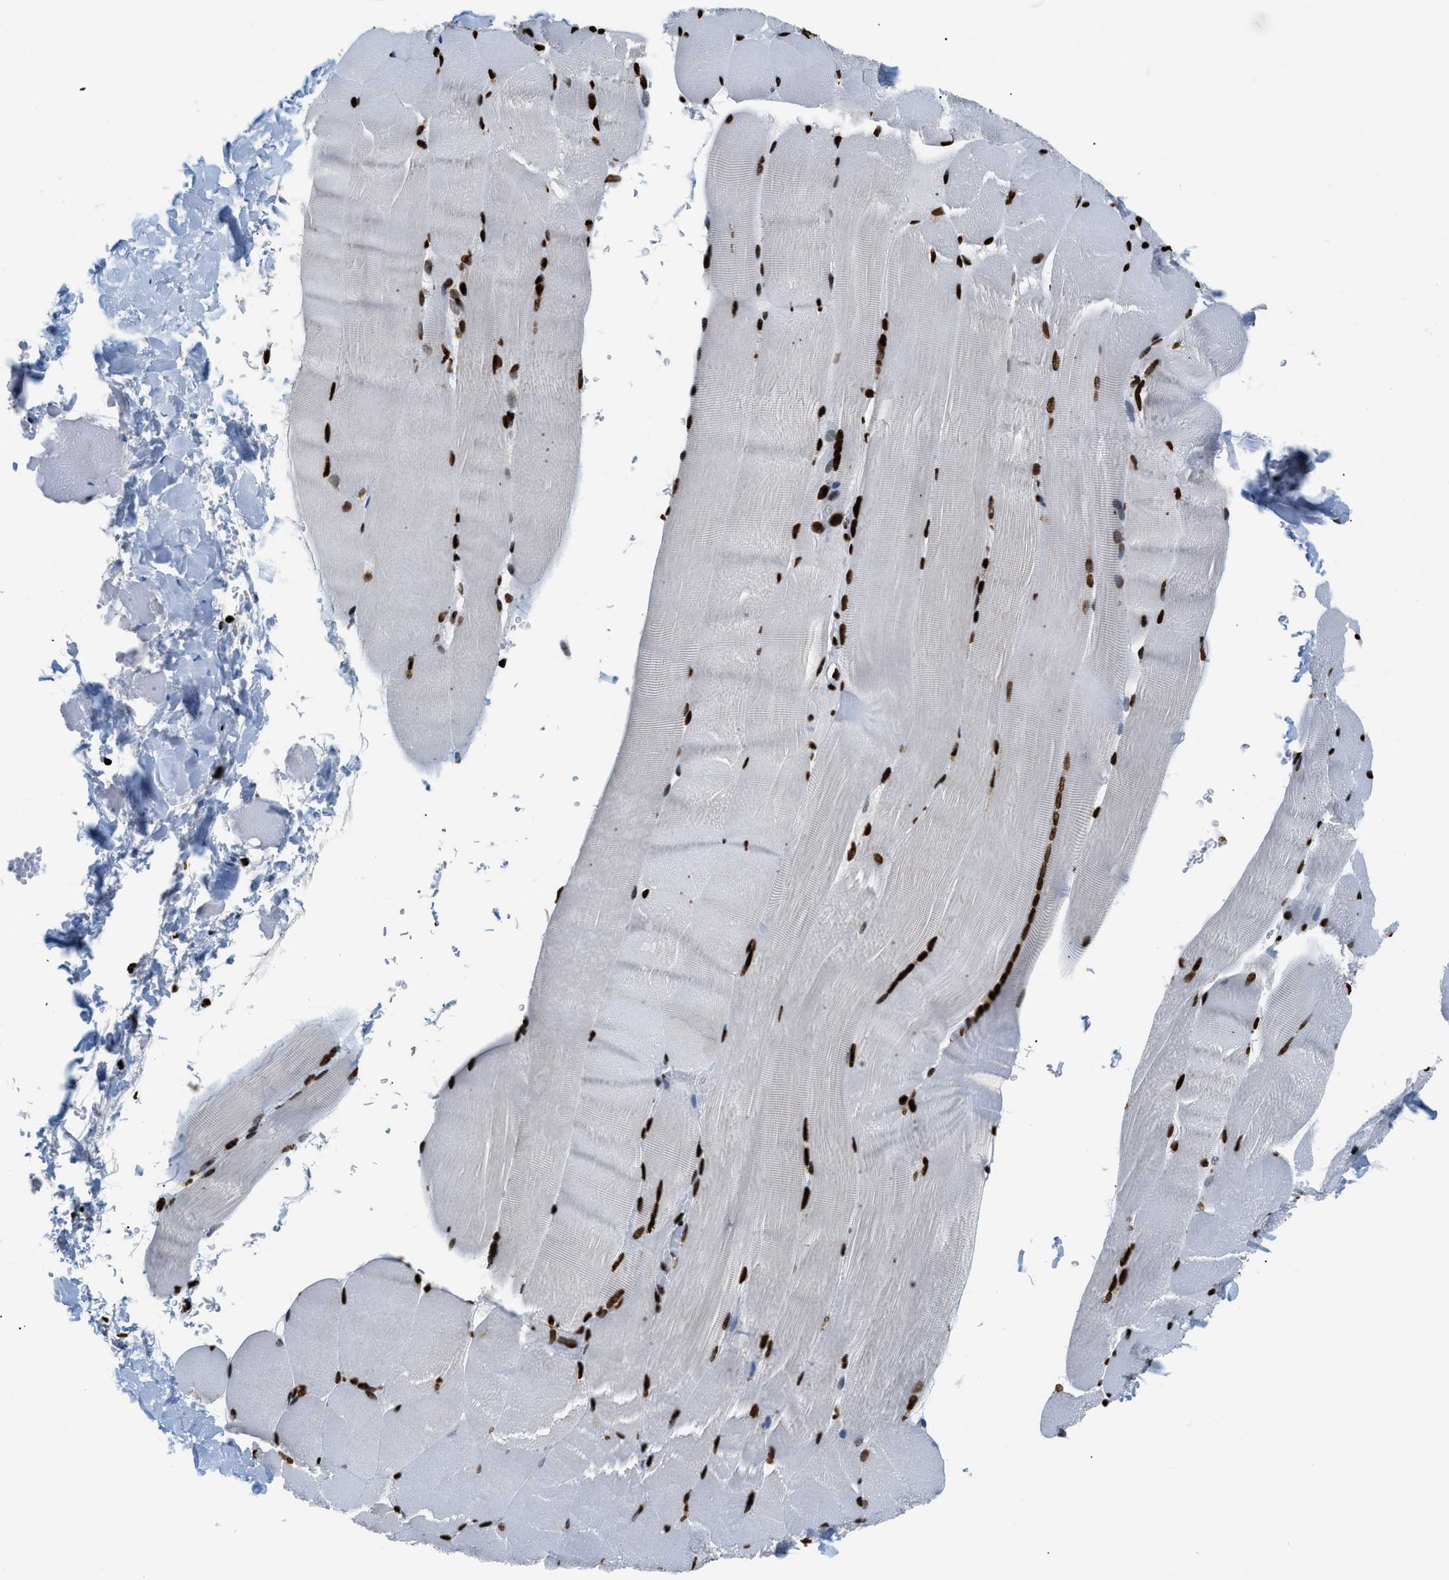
{"staining": {"intensity": "strong", "quantity": ">75%", "location": "nuclear"}, "tissue": "skeletal muscle", "cell_type": "Myocytes", "image_type": "normal", "snomed": [{"axis": "morphology", "description": "Normal tissue, NOS"}, {"axis": "topography", "description": "Skin"}, {"axis": "topography", "description": "Skeletal muscle"}], "caption": "Human skeletal muscle stained with a brown dye reveals strong nuclear positive positivity in about >75% of myocytes.", "gene": "HNRNPM", "patient": {"sex": "male", "age": 83}}